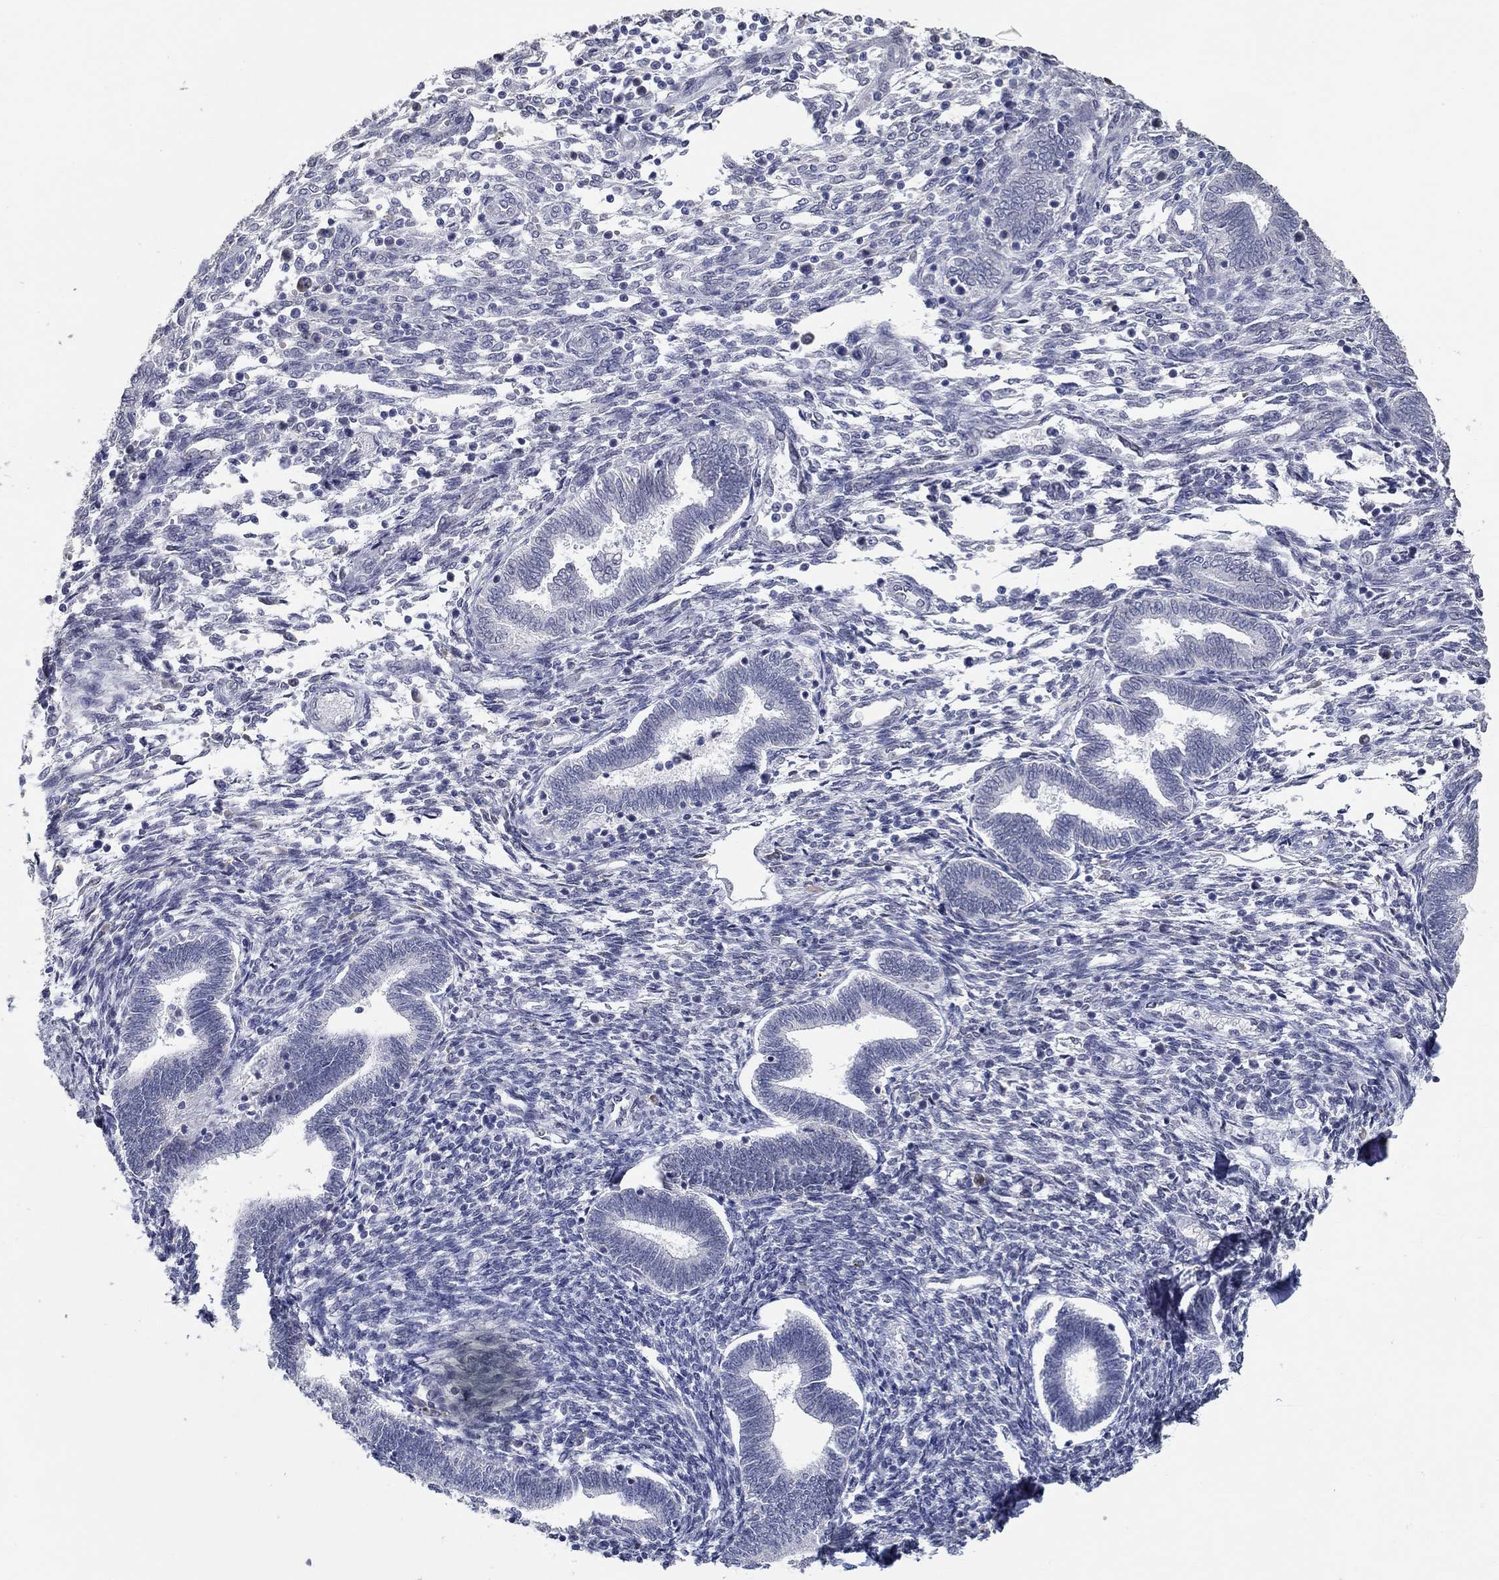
{"staining": {"intensity": "negative", "quantity": "none", "location": "none"}, "tissue": "endometrium", "cell_type": "Cells in endometrial stroma", "image_type": "normal", "snomed": [{"axis": "morphology", "description": "Normal tissue, NOS"}, {"axis": "topography", "description": "Endometrium"}], "caption": "This histopathology image is of normal endometrium stained with IHC to label a protein in brown with the nuclei are counter-stained blue. There is no expression in cells in endometrial stroma.", "gene": "NUP155", "patient": {"sex": "female", "age": 42}}